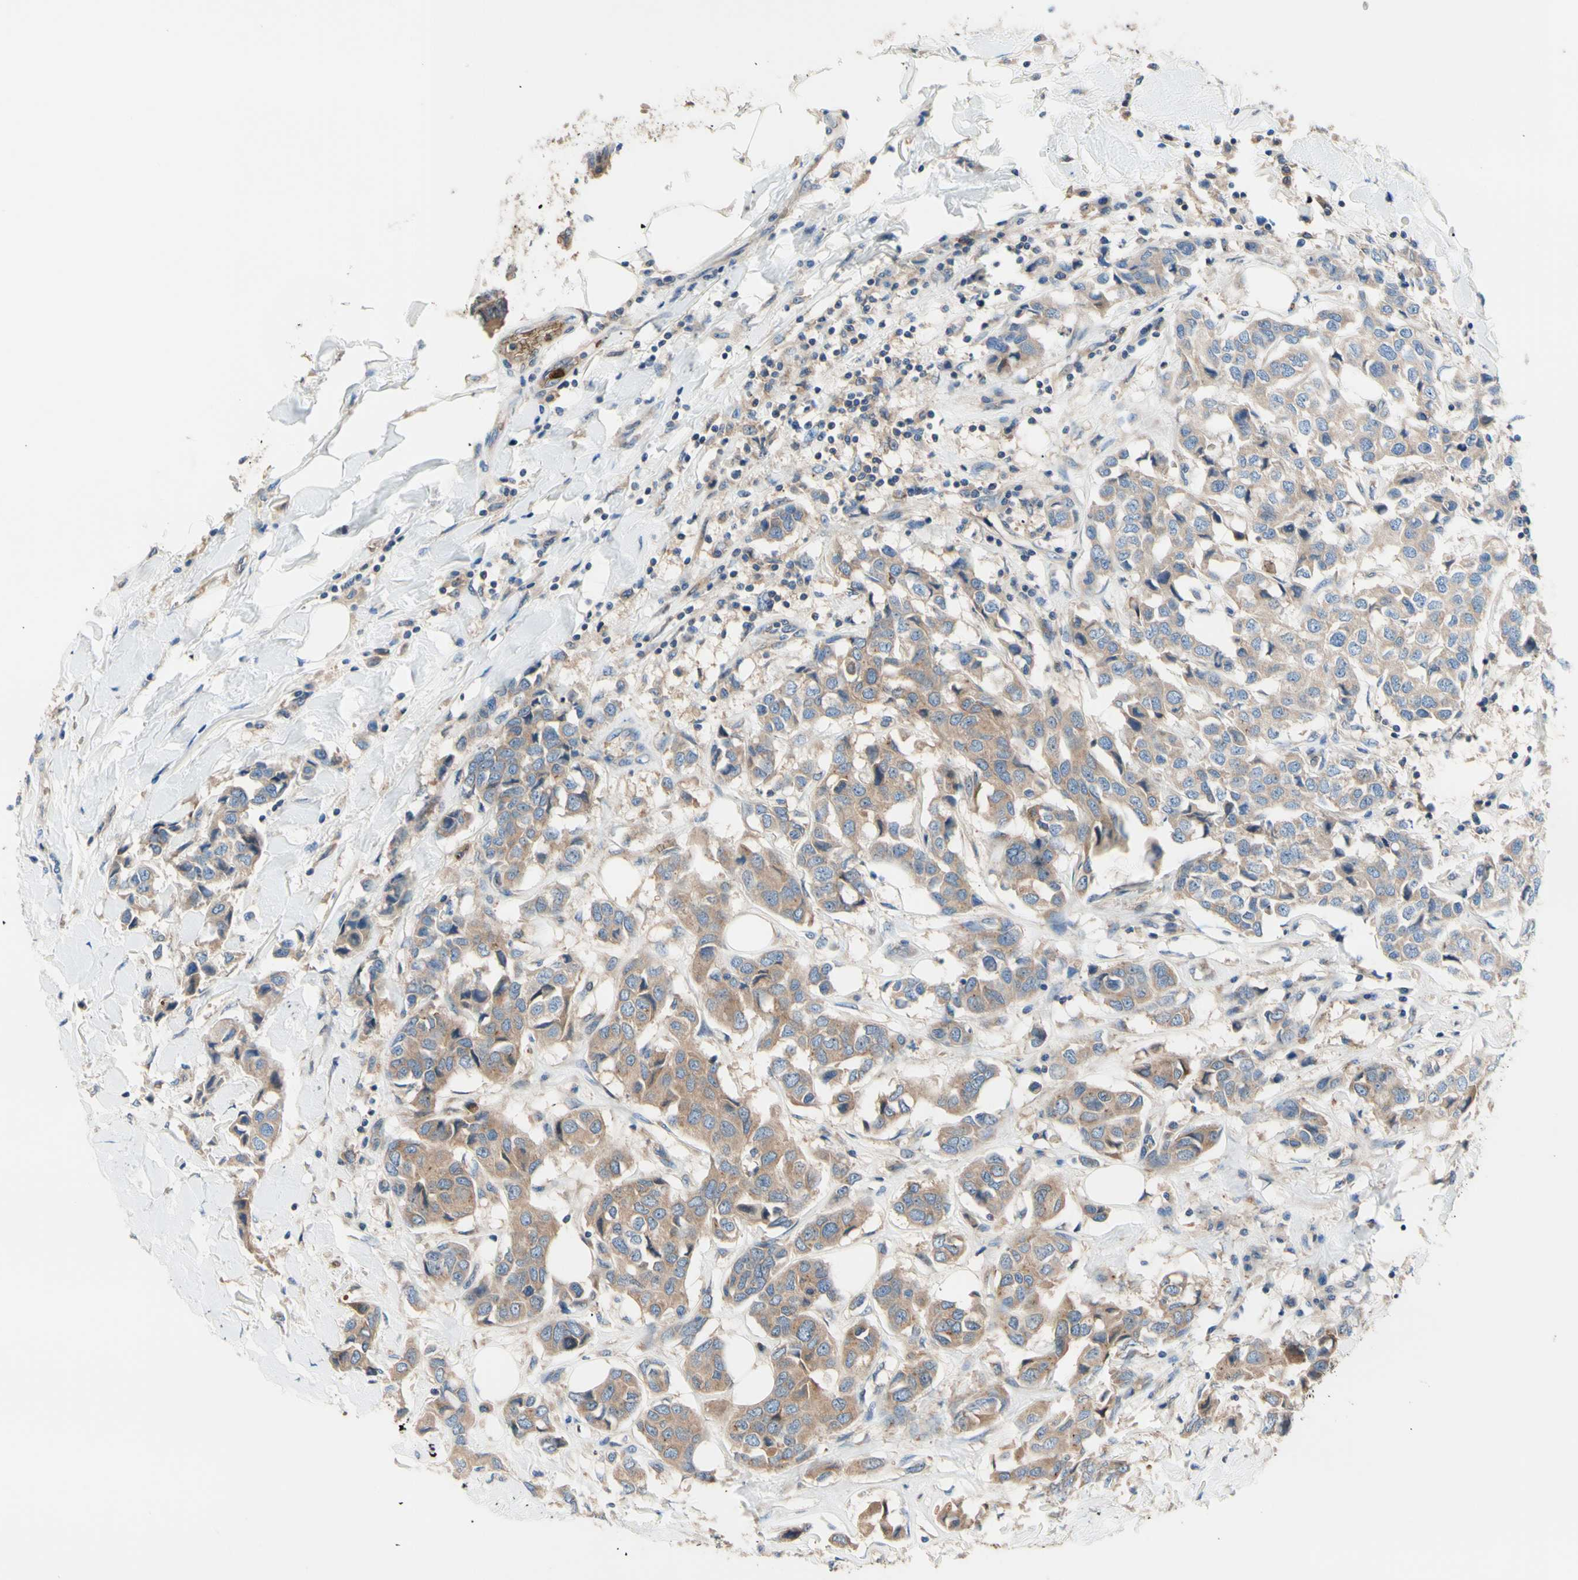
{"staining": {"intensity": "weak", "quantity": ">75%", "location": "cytoplasmic/membranous"}, "tissue": "breast cancer", "cell_type": "Tumor cells", "image_type": "cancer", "snomed": [{"axis": "morphology", "description": "Duct carcinoma"}, {"axis": "topography", "description": "Breast"}], "caption": "Immunohistochemical staining of human invasive ductal carcinoma (breast) displays low levels of weak cytoplasmic/membranous staining in about >75% of tumor cells. The staining is performed using DAB (3,3'-diaminobenzidine) brown chromogen to label protein expression. The nuclei are counter-stained blue using hematoxylin.", "gene": "USP9X", "patient": {"sex": "female", "age": 80}}